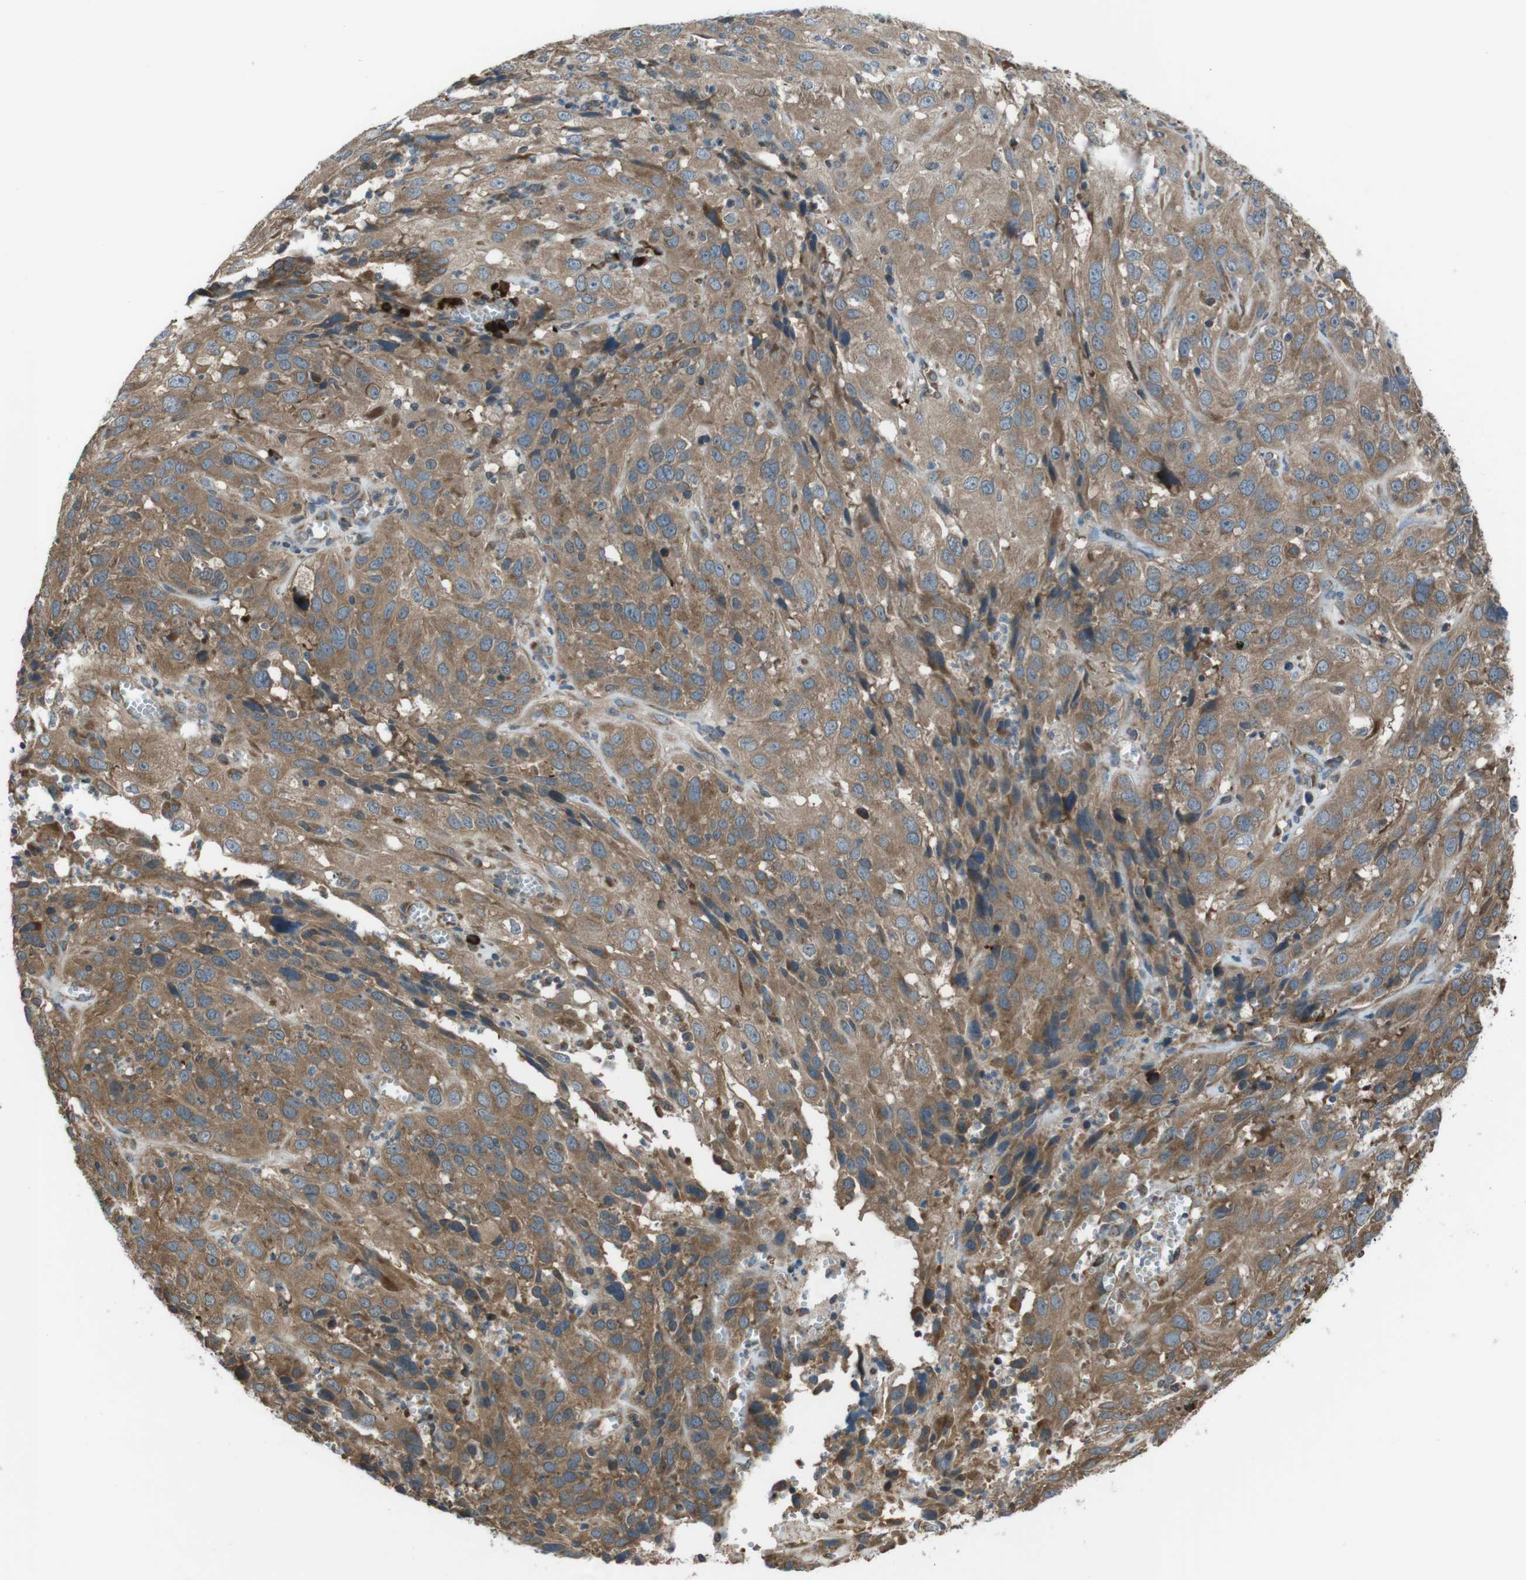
{"staining": {"intensity": "moderate", "quantity": ">75%", "location": "cytoplasmic/membranous"}, "tissue": "cervical cancer", "cell_type": "Tumor cells", "image_type": "cancer", "snomed": [{"axis": "morphology", "description": "Squamous cell carcinoma, NOS"}, {"axis": "topography", "description": "Cervix"}], "caption": "Immunohistochemical staining of cervical cancer (squamous cell carcinoma) shows medium levels of moderate cytoplasmic/membranous protein expression in approximately >75% of tumor cells.", "gene": "SSR3", "patient": {"sex": "female", "age": 32}}